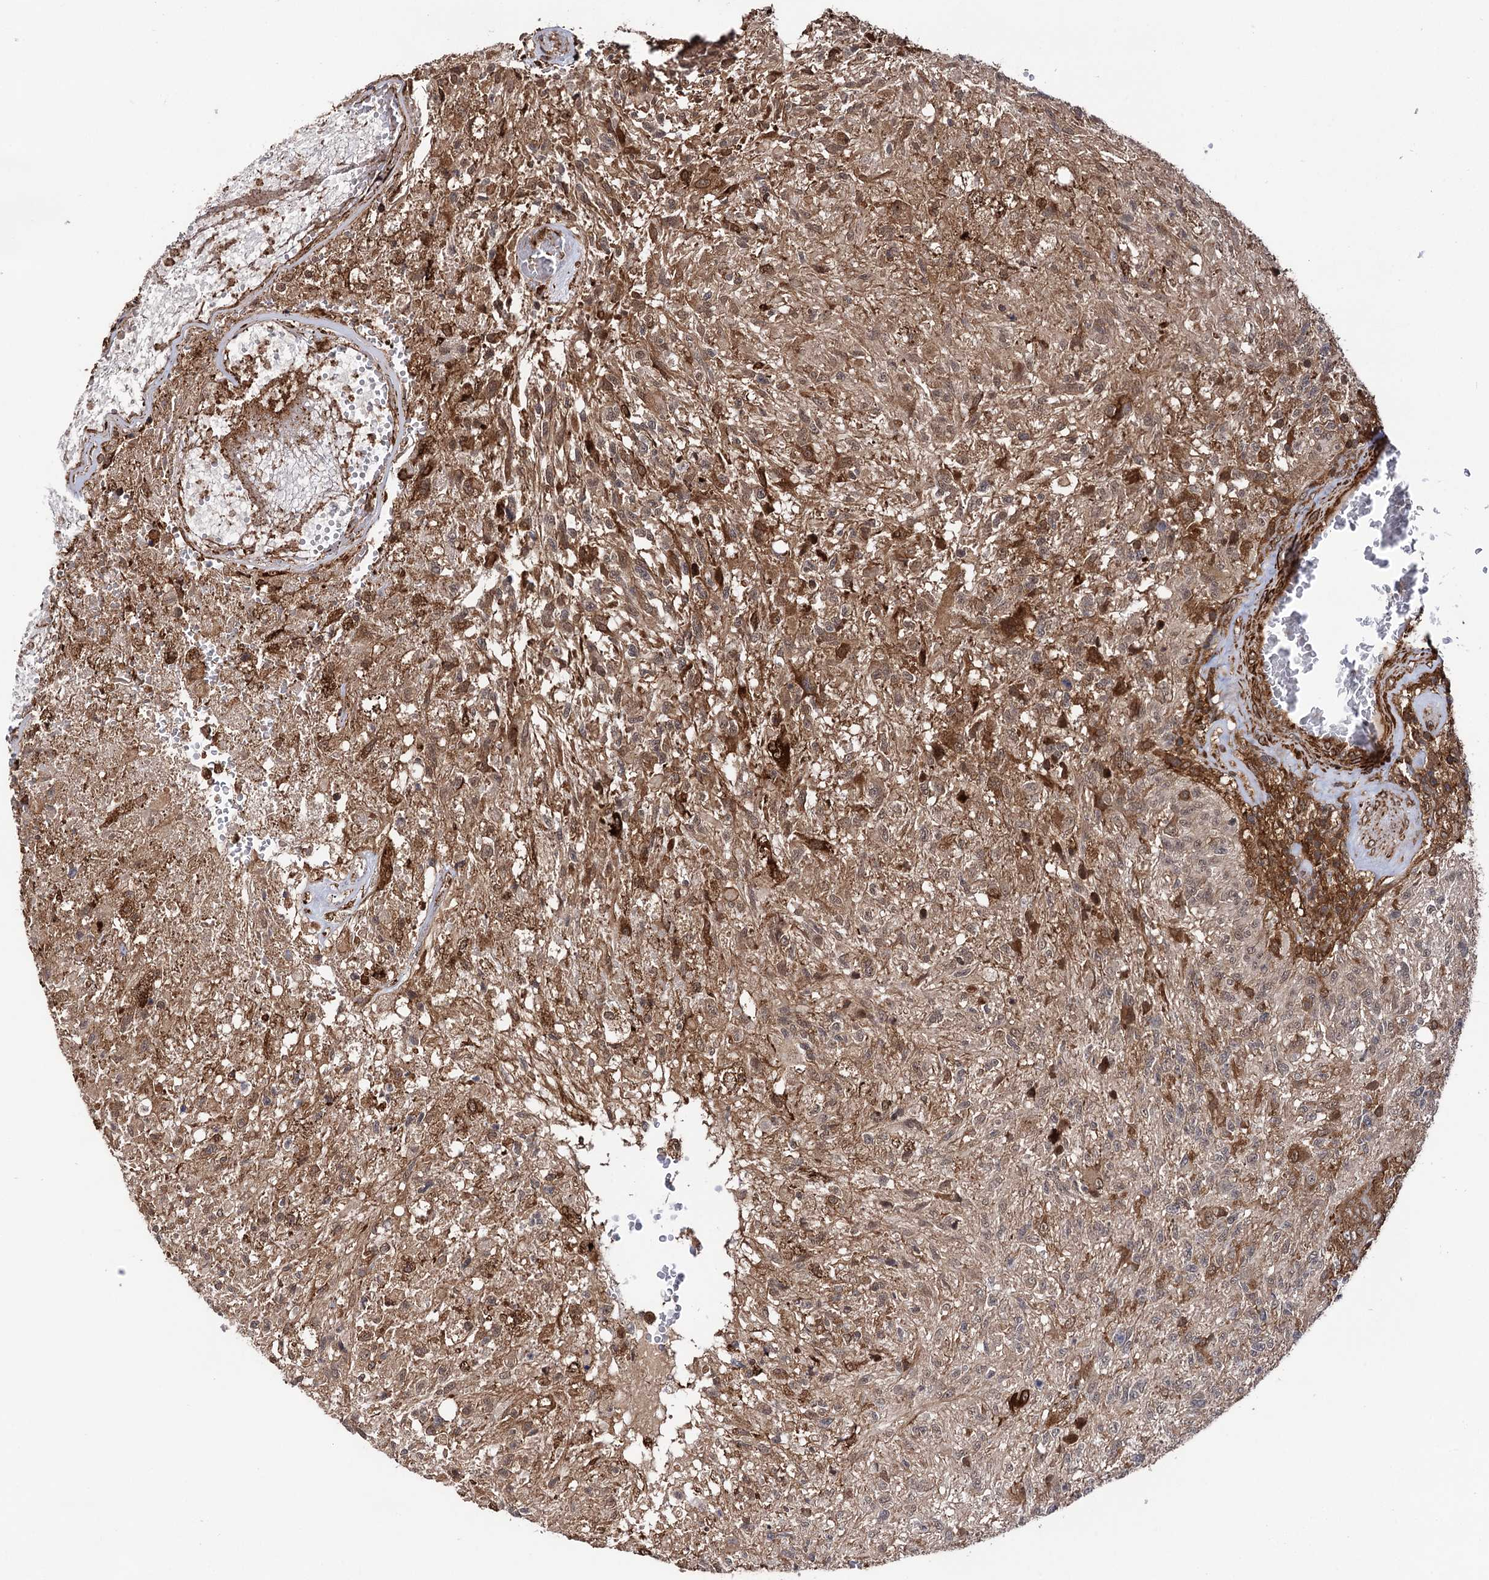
{"staining": {"intensity": "moderate", "quantity": ">75%", "location": "cytoplasmic/membranous"}, "tissue": "glioma", "cell_type": "Tumor cells", "image_type": "cancer", "snomed": [{"axis": "morphology", "description": "Glioma, malignant, High grade"}, {"axis": "topography", "description": "Brain"}], "caption": "The histopathology image demonstrates immunohistochemical staining of malignant high-grade glioma. There is moderate cytoplasmic/membranous staining is identified in about >75% of tumor cells. (IHC, brightfield microscopy, high magnification).", "gene": "ATP8B4", "patient": {"sex": "male", "age": 56}}